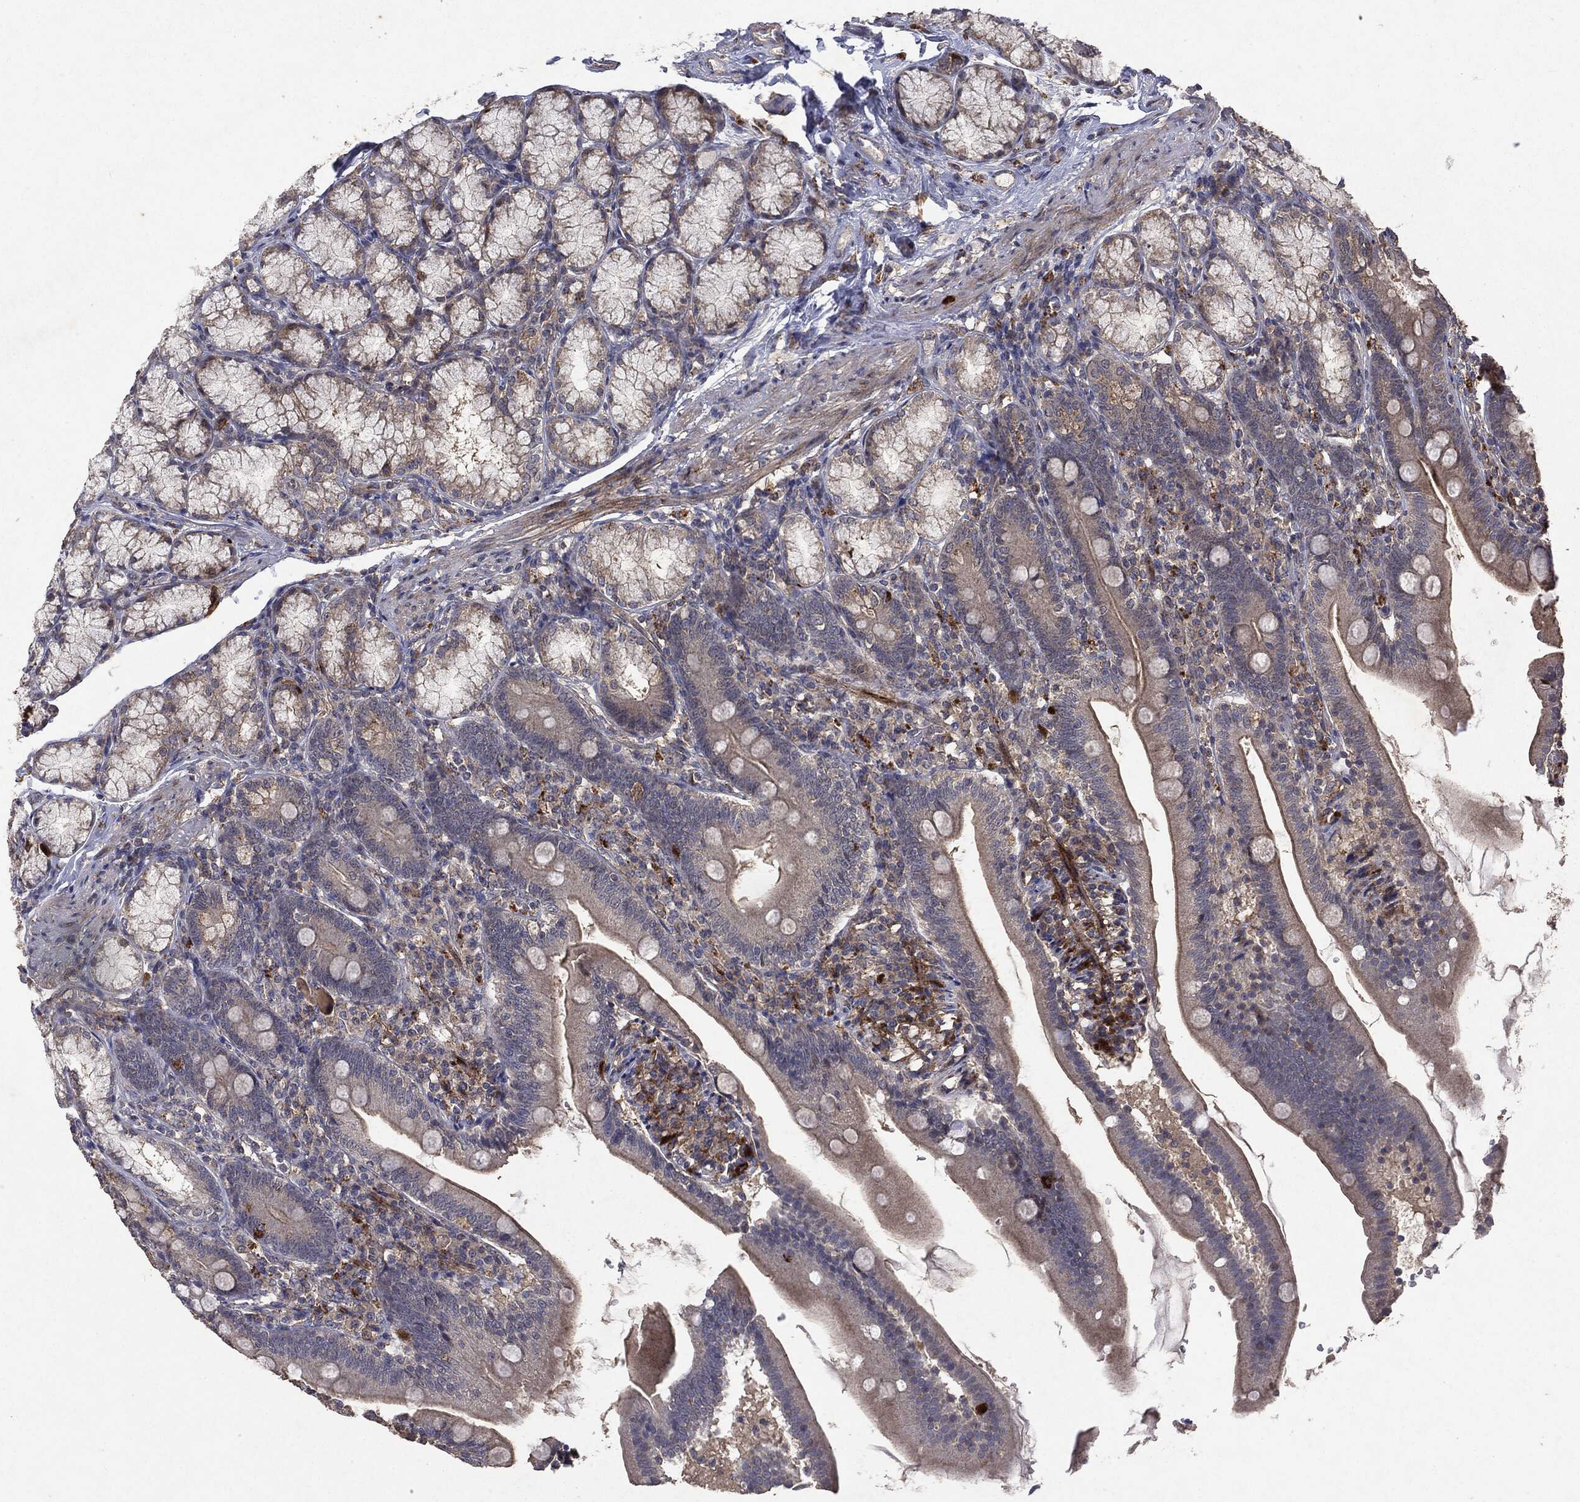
{"staining": {"intensity": "weak", "quantity": "25%-75%", "location": "cytoplasmic/membranous"}, "tissue": "duodenum", "cell_type": "Glandular cells", "image_type": "normal", "snomed": [{"axis": "morphology", "description": "Normal tissue, NOS"}, {"axis": "topography", "description": "Duodenum"}], "caption": "Immunohistochemistry (IHC) staining of unremarkable duodenum, which demonstrates low levels of weak cytoplasmic/membranous expression in about 25%-75% of glandular cells indicating weak cytoplasmic/membranous protein expression. The staining was performed using DAB (brown) for protein detection and nuclei were counterstained in hematoxylin (blue).", "gene": "PTEN", "patient": {"sex": "female", "age": 67}}